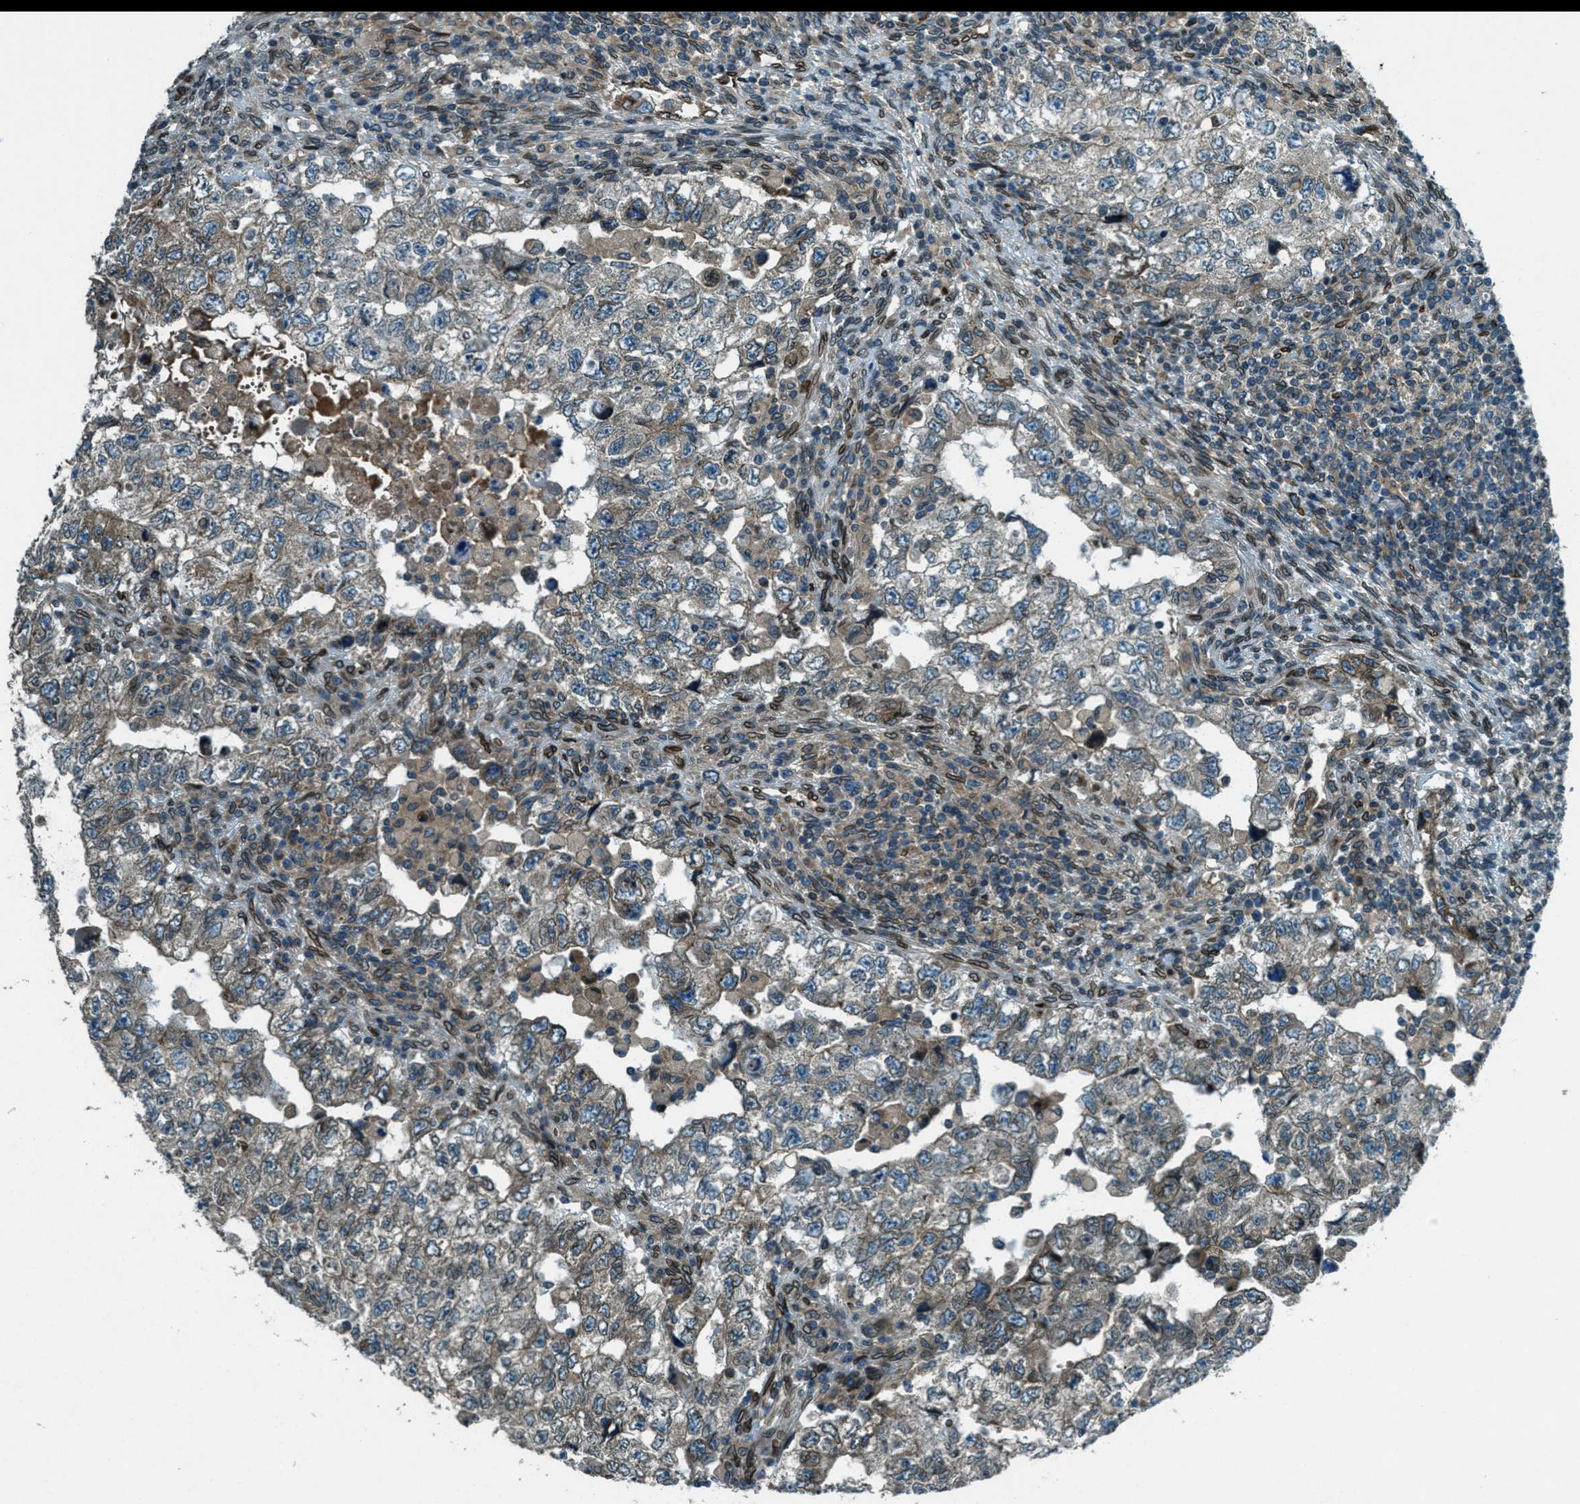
{"staining": {"intensity": "weak", "quantity": "25%-75%", "location": "cytoplasmic/membranous"}, "tissue": "testis cancer", "cell_type": "Tumor cells", "image_type": "cancer", "snomed": [{"axis": "morphology", "description": "Carcinoma, Embryonal, NOS"}, {"axis": "topography", "description": "Testis"}], "caption": "Human testis cancer (embryonal carcinoma) stained with a brown dye demonstrates weak cytoplasmic/membranous positive positivity in approximately 25%-75% of tumor cells.", "gene": "LEMD2", "patient": {"sex": "male", "age": 36}}